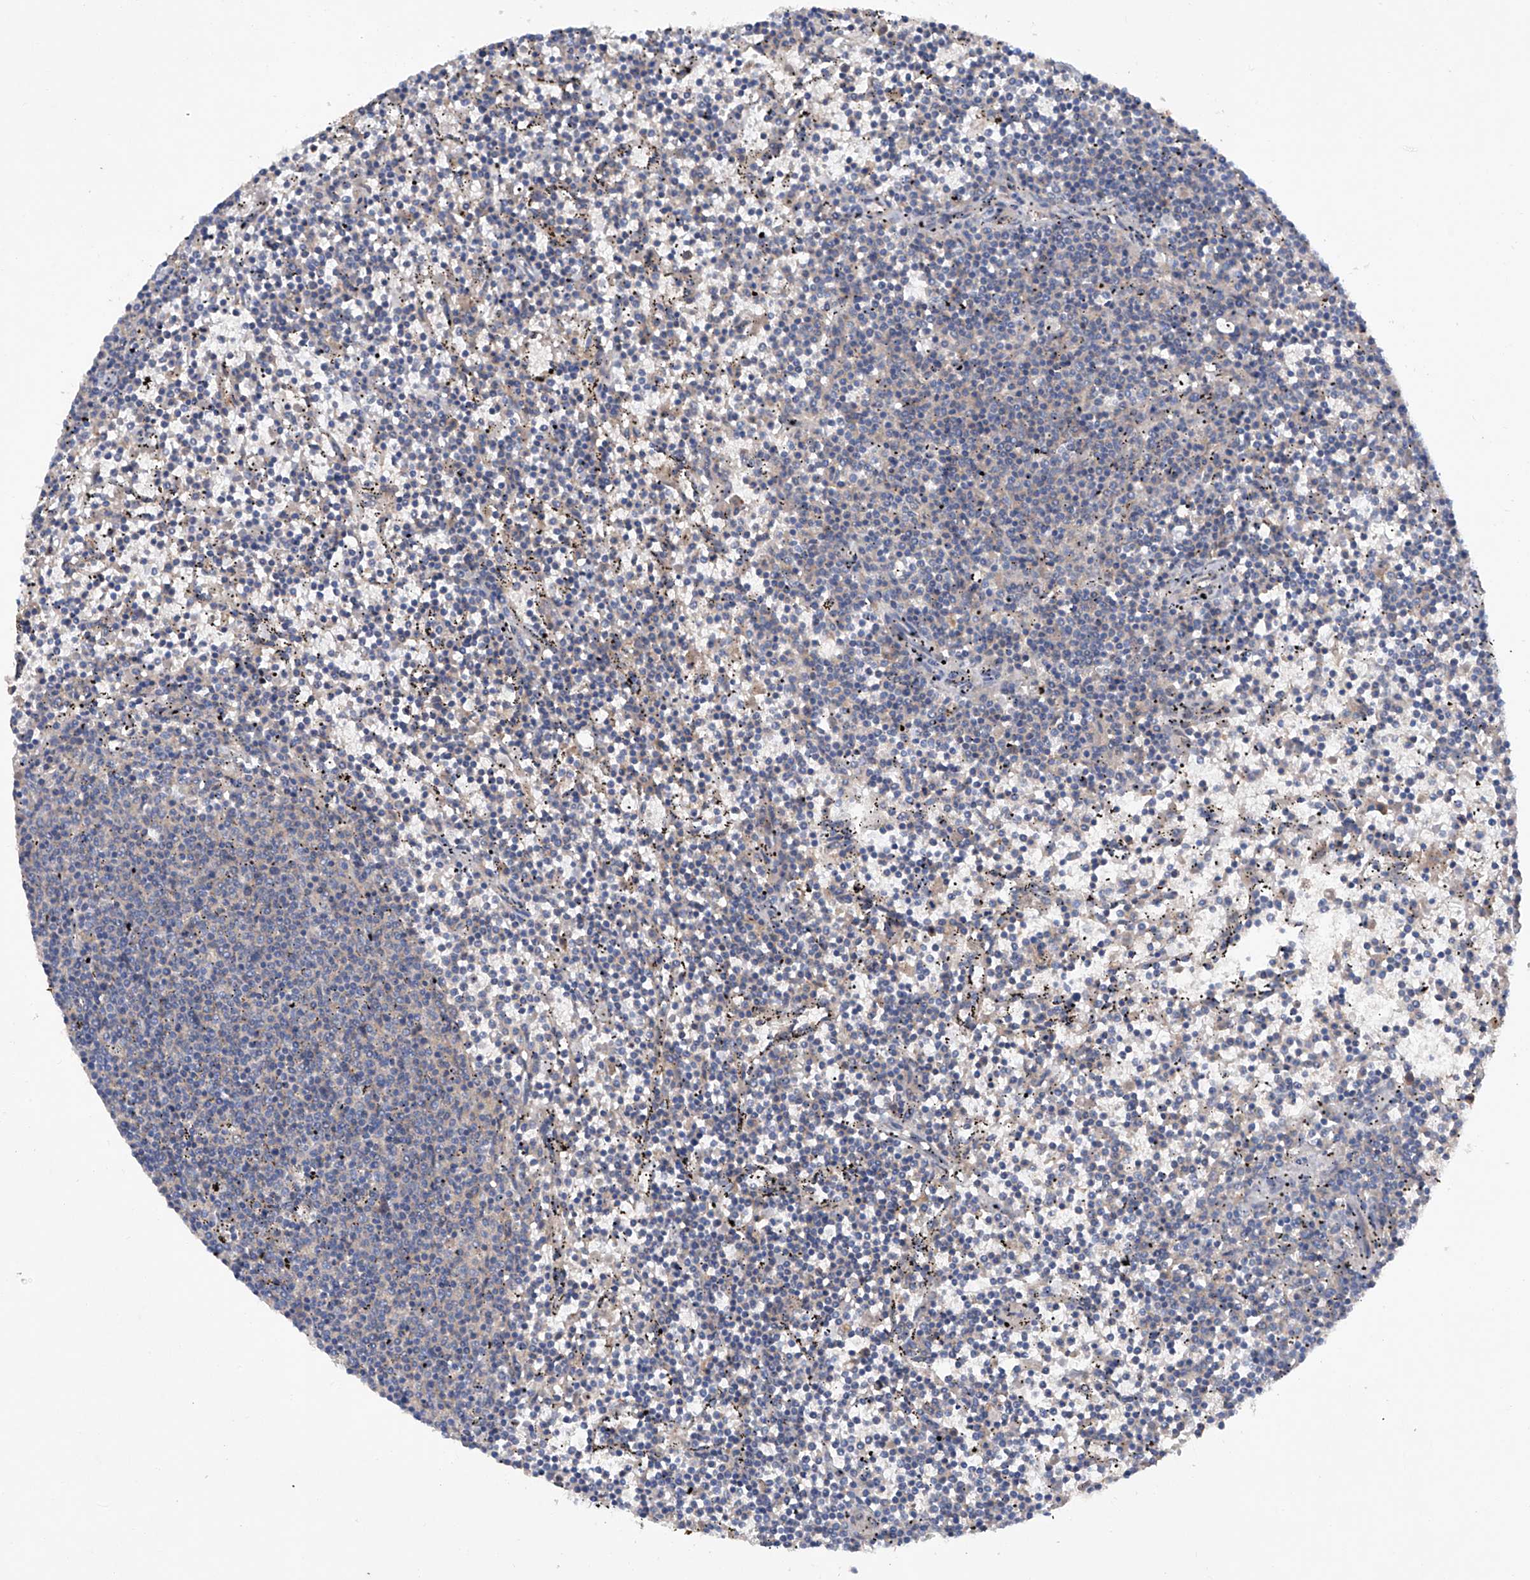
{"staining": {"intensity": "negative", "quantity": "none", "location": "none"}, "tissue": "lymphoma", "cell_type": "Tumor cells", "image_type": "cancer", "snomed": [{"axis": "morphology", "description": "Malignant lymphoma, non-Hodgkin's type, Low grade"}, {"axis": "topography", "description": "Spleen"}], "caption": "An immunohistochemistry (IHC) micrograph of lymphoma is shown. There is no staining in tumor cells of lymphoma.", "gene": "ASCC3", "patient": {"sex": "female", "age": 50}}